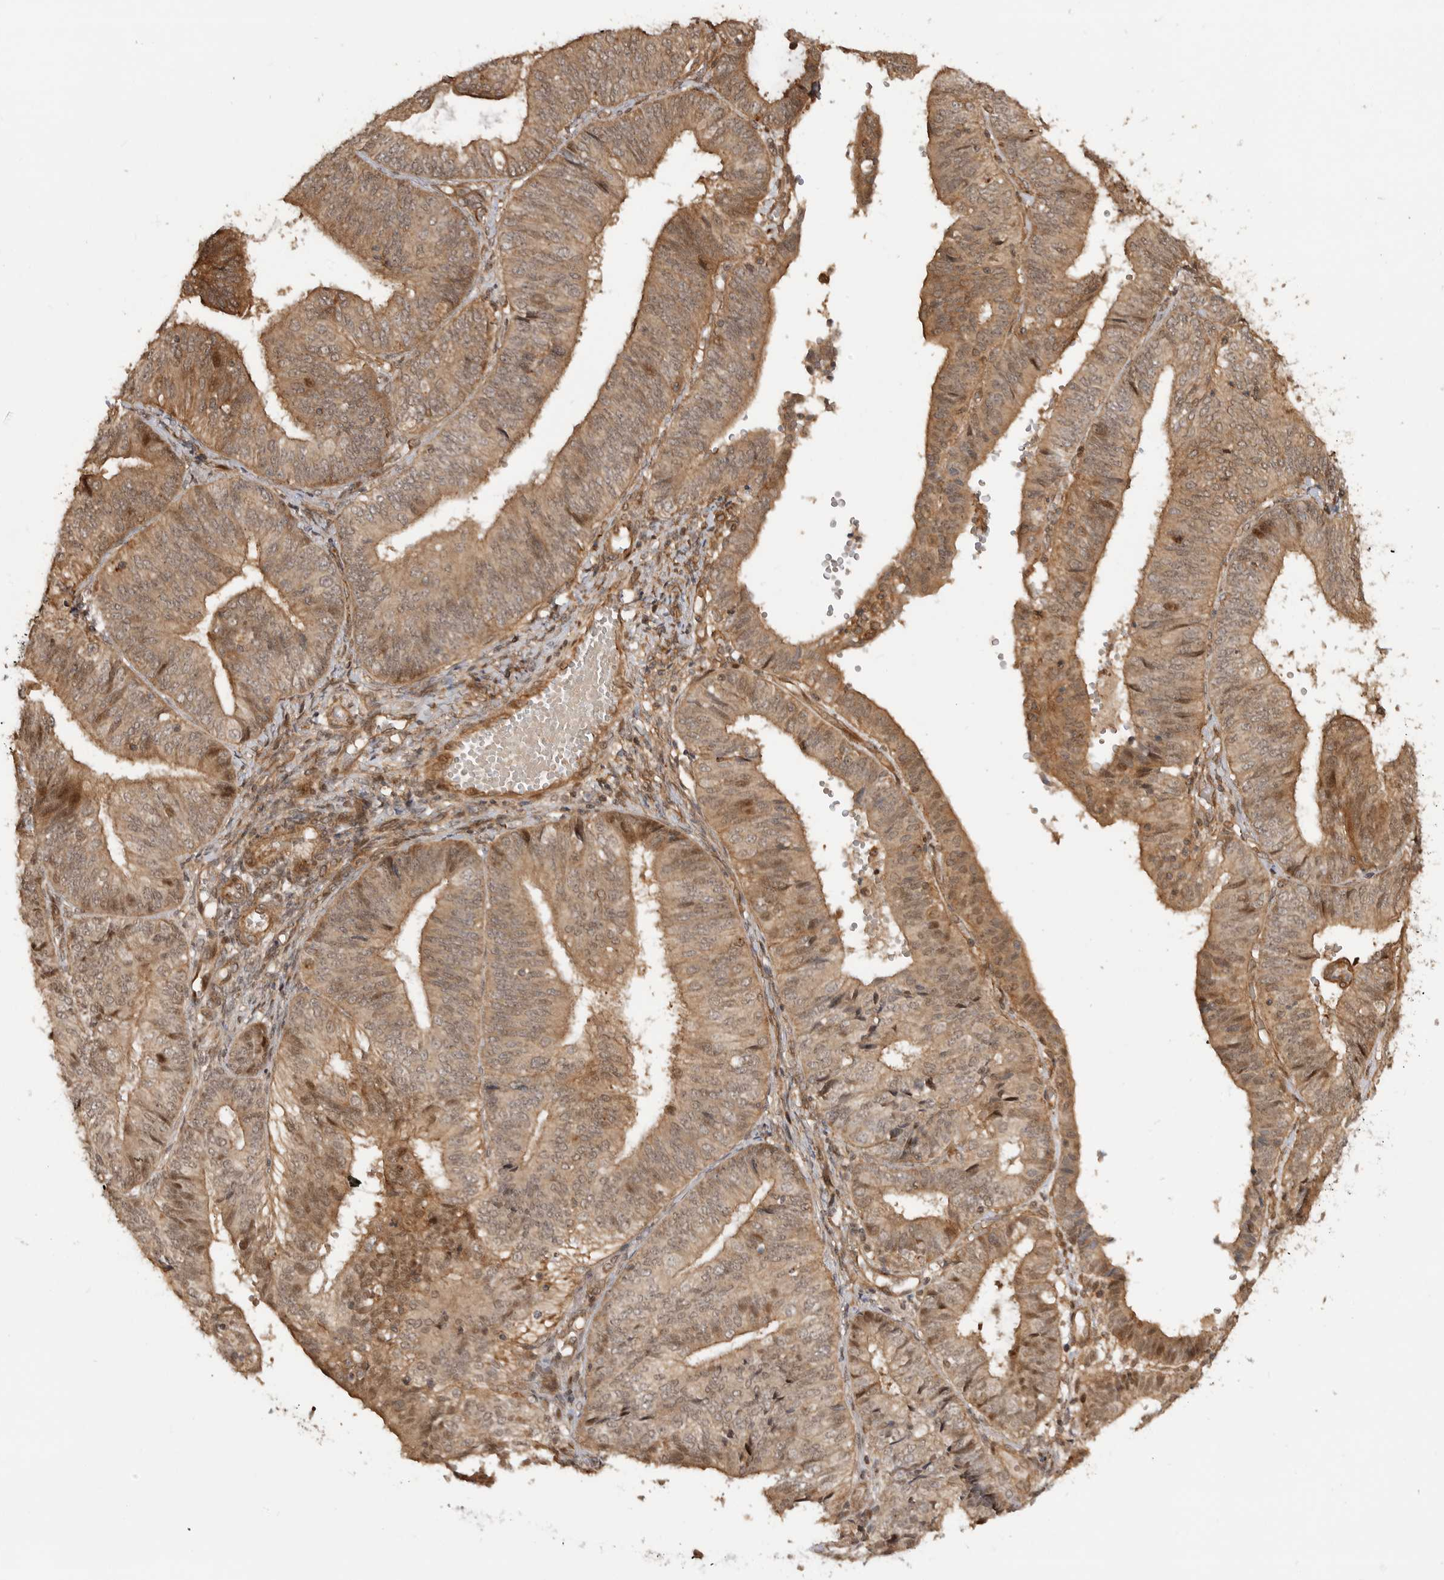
{"staining": {"intensity": "moderate", "quantity": ">75%", "location": "cytoplasmic/membranous"}, "tissue": "endometrial cancer", "cell_type": "Tumor cells", "image_type": "cancer", "snomed": [{"axis": "morphology", "description": "Adenocarcinoma, NOS"}, {"axis": "topography", "description": "Endometrium"}], "caption": "The micrograph demonstrates immunohistochemical staining of adenocarcinoma (endometrial). There is moderate cytoplasmic/membranous staining is identified in approximately >75% of tumor cells.", "gene": "ADPRS", "patient": {"sex": "female", "age": 58}}